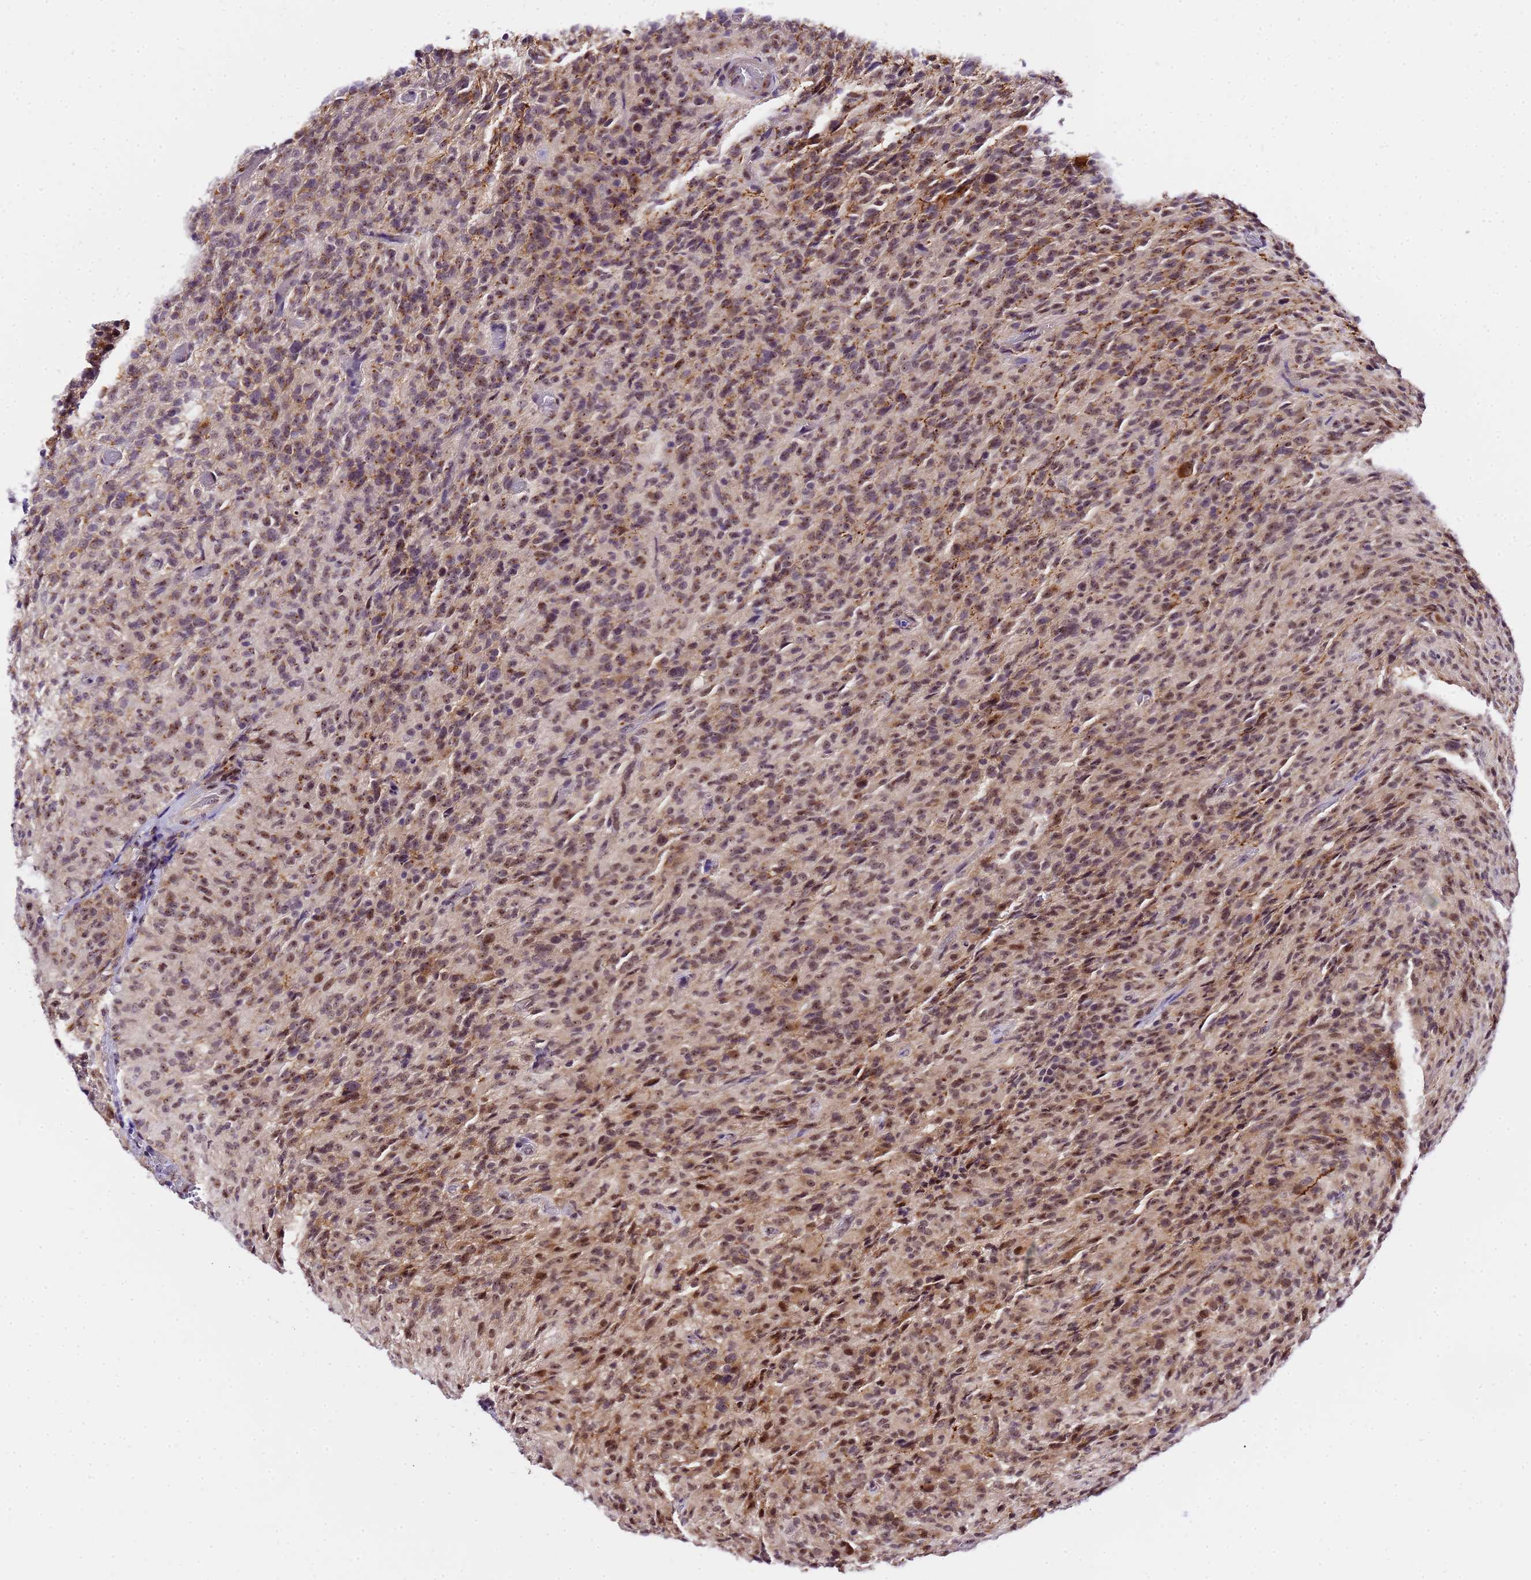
{"staining": {"intensity": "weak", "quantity": "25%-75%", "location": "cytoplasmic/membranous,nuclear"}, "tissue": "glioma", "cell_type": "Tumor cells", "image_type": "cancer", "snomed": [{"axis": "morphology", "description": "Glioma, malignant, High grade"}, {"axis": "topography", "description": "Brain"}], "caption": "The micrograph shows immunohistochemical staining of malignant glioma (high-grade). There is weak cytoplasmic/membranous and nuclear positivity is present in about 25%-75% of tumor cells. (DAB (3,3'-diaminobenzidine) IHC, brown staining for protein, blue staining for nuclei).", "gene": "SLX4IP", "patient": {"sex": "female", "age": 57}}